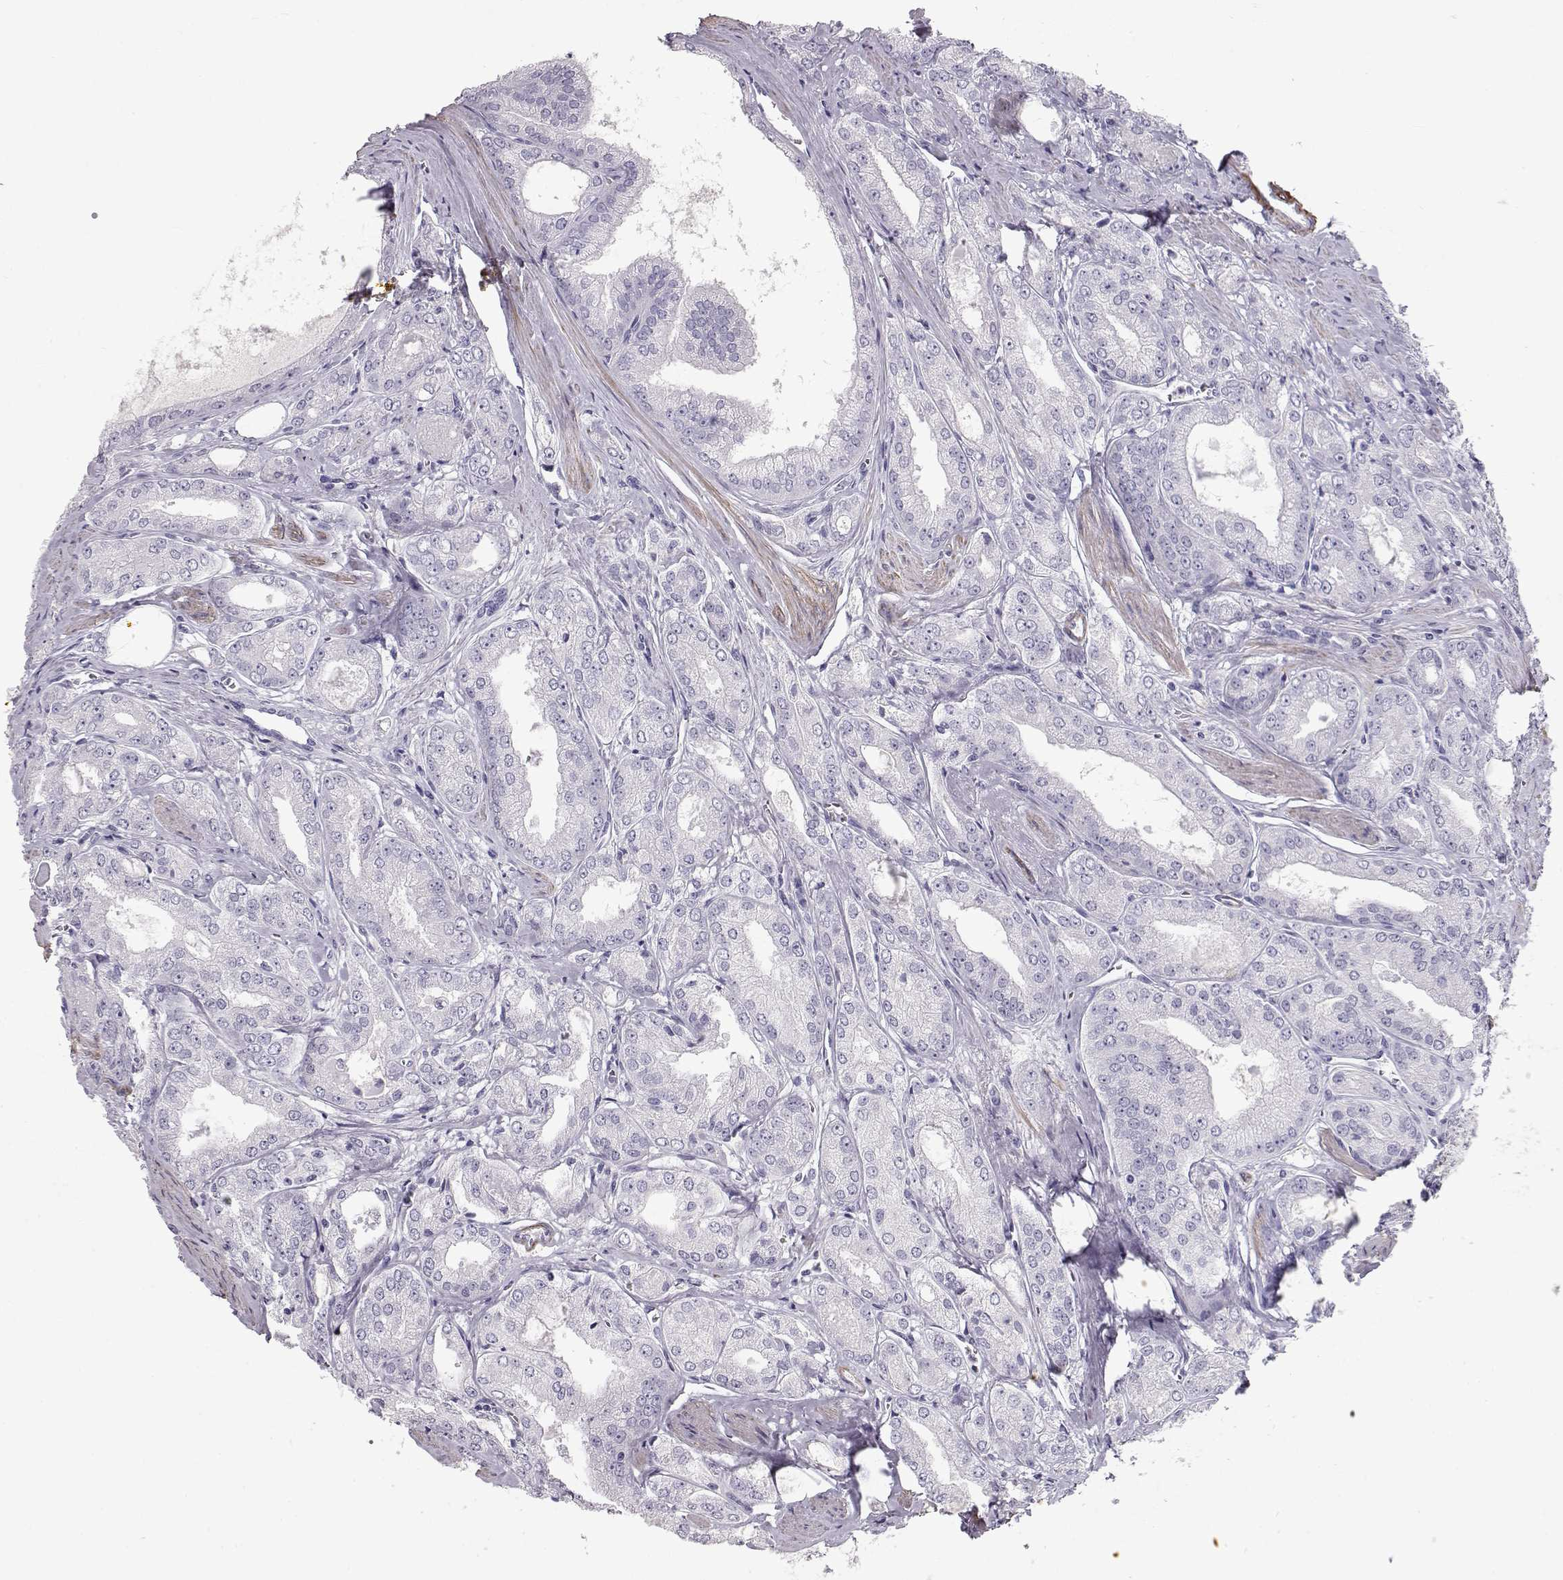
{"staining": {"intensity": "negative", "quantity": "none", "location": "none"}, "tissue": "prostate cancer", "cell_type": "Tumor cells", "image_type": "cancer", "snomed": [{"axis": "morphology", "description": "Adenocarcinoma, NOS"}, {"axis": "morphology", "description": "Adenocarcinoma, High grade"}, {"axis": "topography", "description": "Prostate"}], "caption": "DAB immunohistochemical staining of human prostate adenocarcinoma demonstrates no significant expression in tumor cells.", "gene": "SLITRK3", "patient": {"sex": "male", "age": 70}}